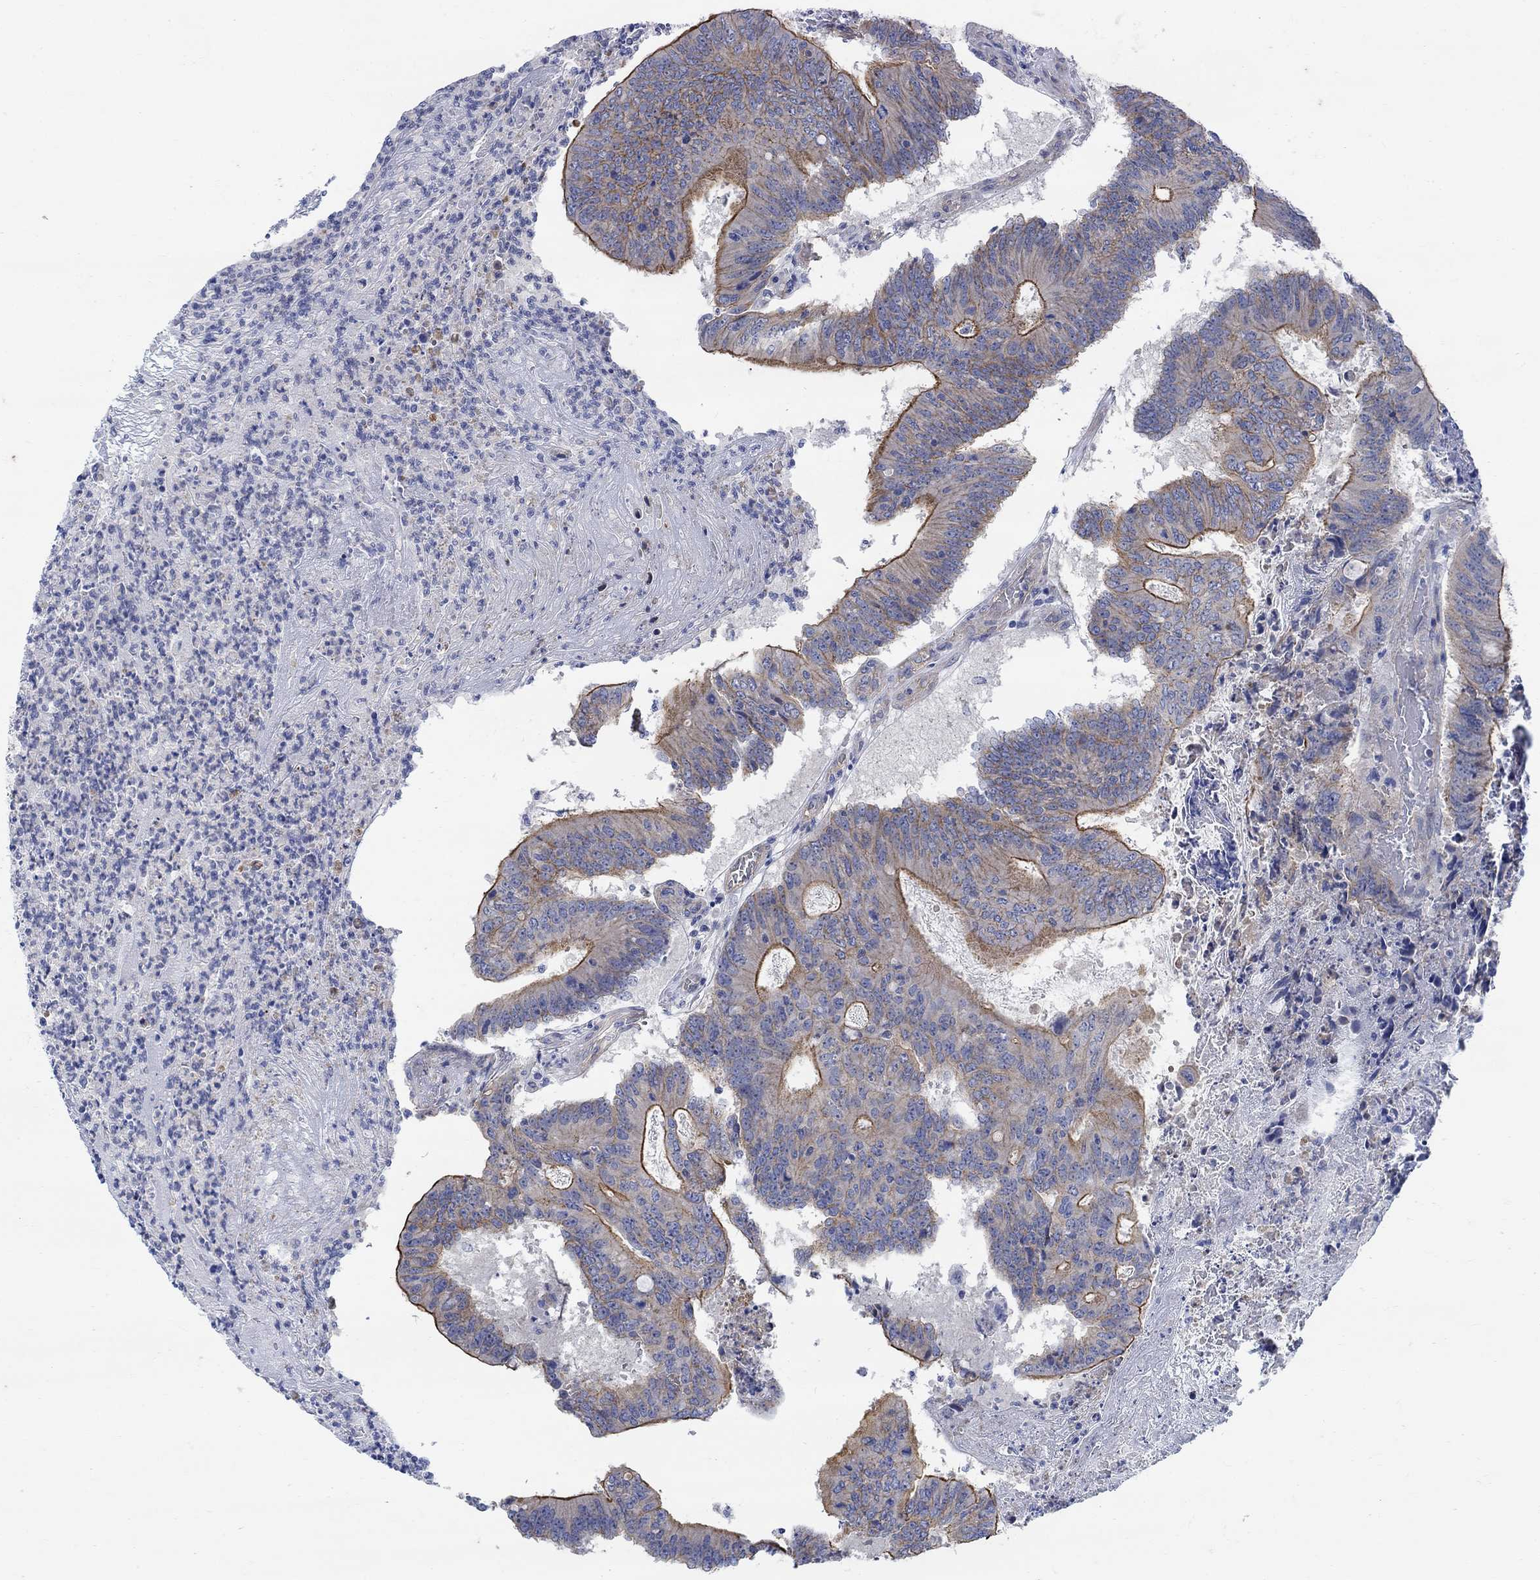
{"staining": {"intensity": "strong", "quantity": "<25%", "location": "cytoplasmic/membranous"}, "tissue": "colorectal cancer", "cell_type": "Tumor cells", "image_type": "cancer", "snomed": [{"axis": "morphology", "description": "Adenocarcinoma, NOS"}, {"axis": "topography", "description": "Colon"}], "caption": "This is a micrograph of IHC staining of colorectal adenocarcinoma, which shows strong positivity in the cytoplasmic/membranous of tumor cells.", "gene": "TMEM198", "patient": {"sex": "female", "age": 70}}